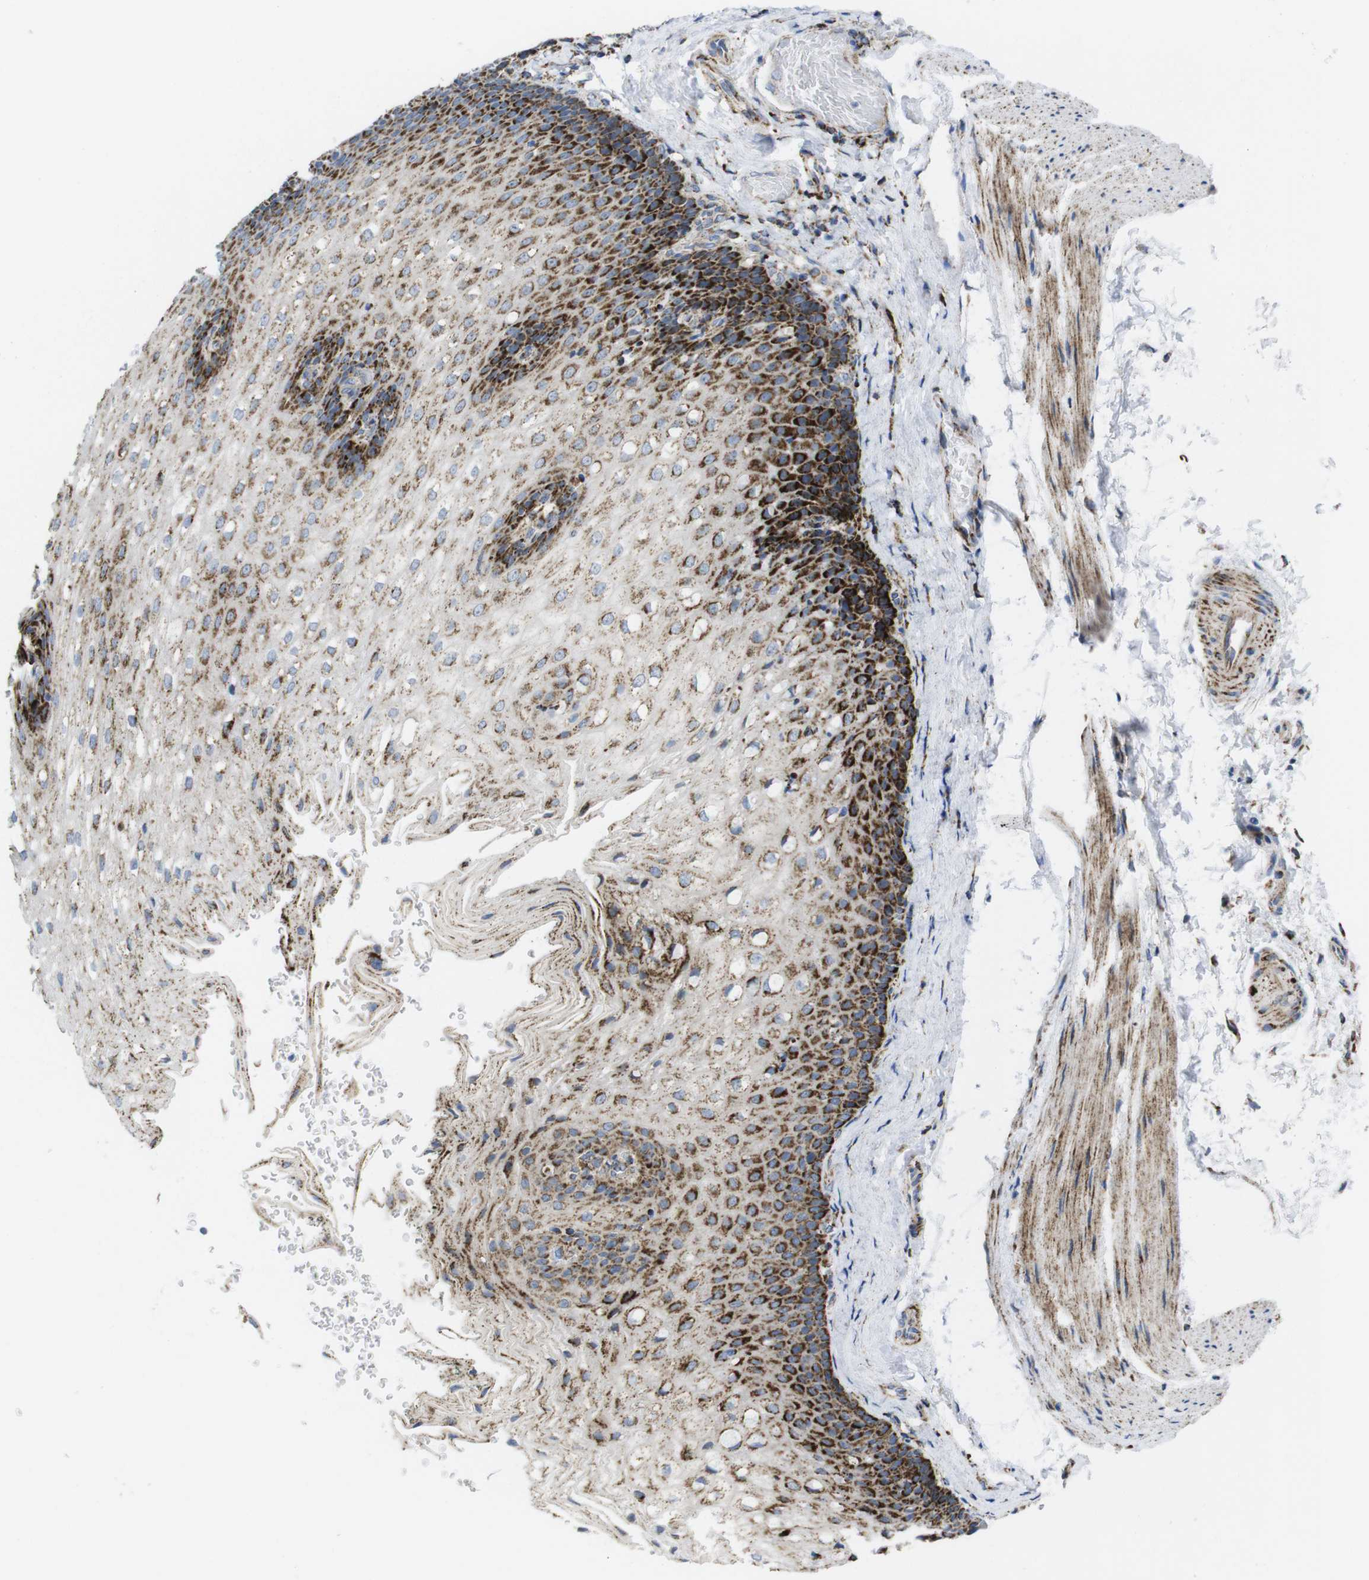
{"staining": {"intensity": "strong", "quantity": "25%-75%", "location": "cytoplasmic/membranous"}, "tissue": "esophagus", "cell_type": "Squamous epithelial cells", "image_type": "normal", "snomed": [{"axis": "morphology", "description": "Normal tissue, NOS"}, {"axis": "topography", "description": "Esophagus"}], "caption": "Squamous epithelial cells exhibit strong cytoplasmic/membranous positivity in about 25%-75% of cells in benign esophagus. Immunohistochemistry (ihc) stains the protein in brown and the nuclei are stained blue.", "gene": "TMEM192", "patient": {"sex": "male", "age": 48}}